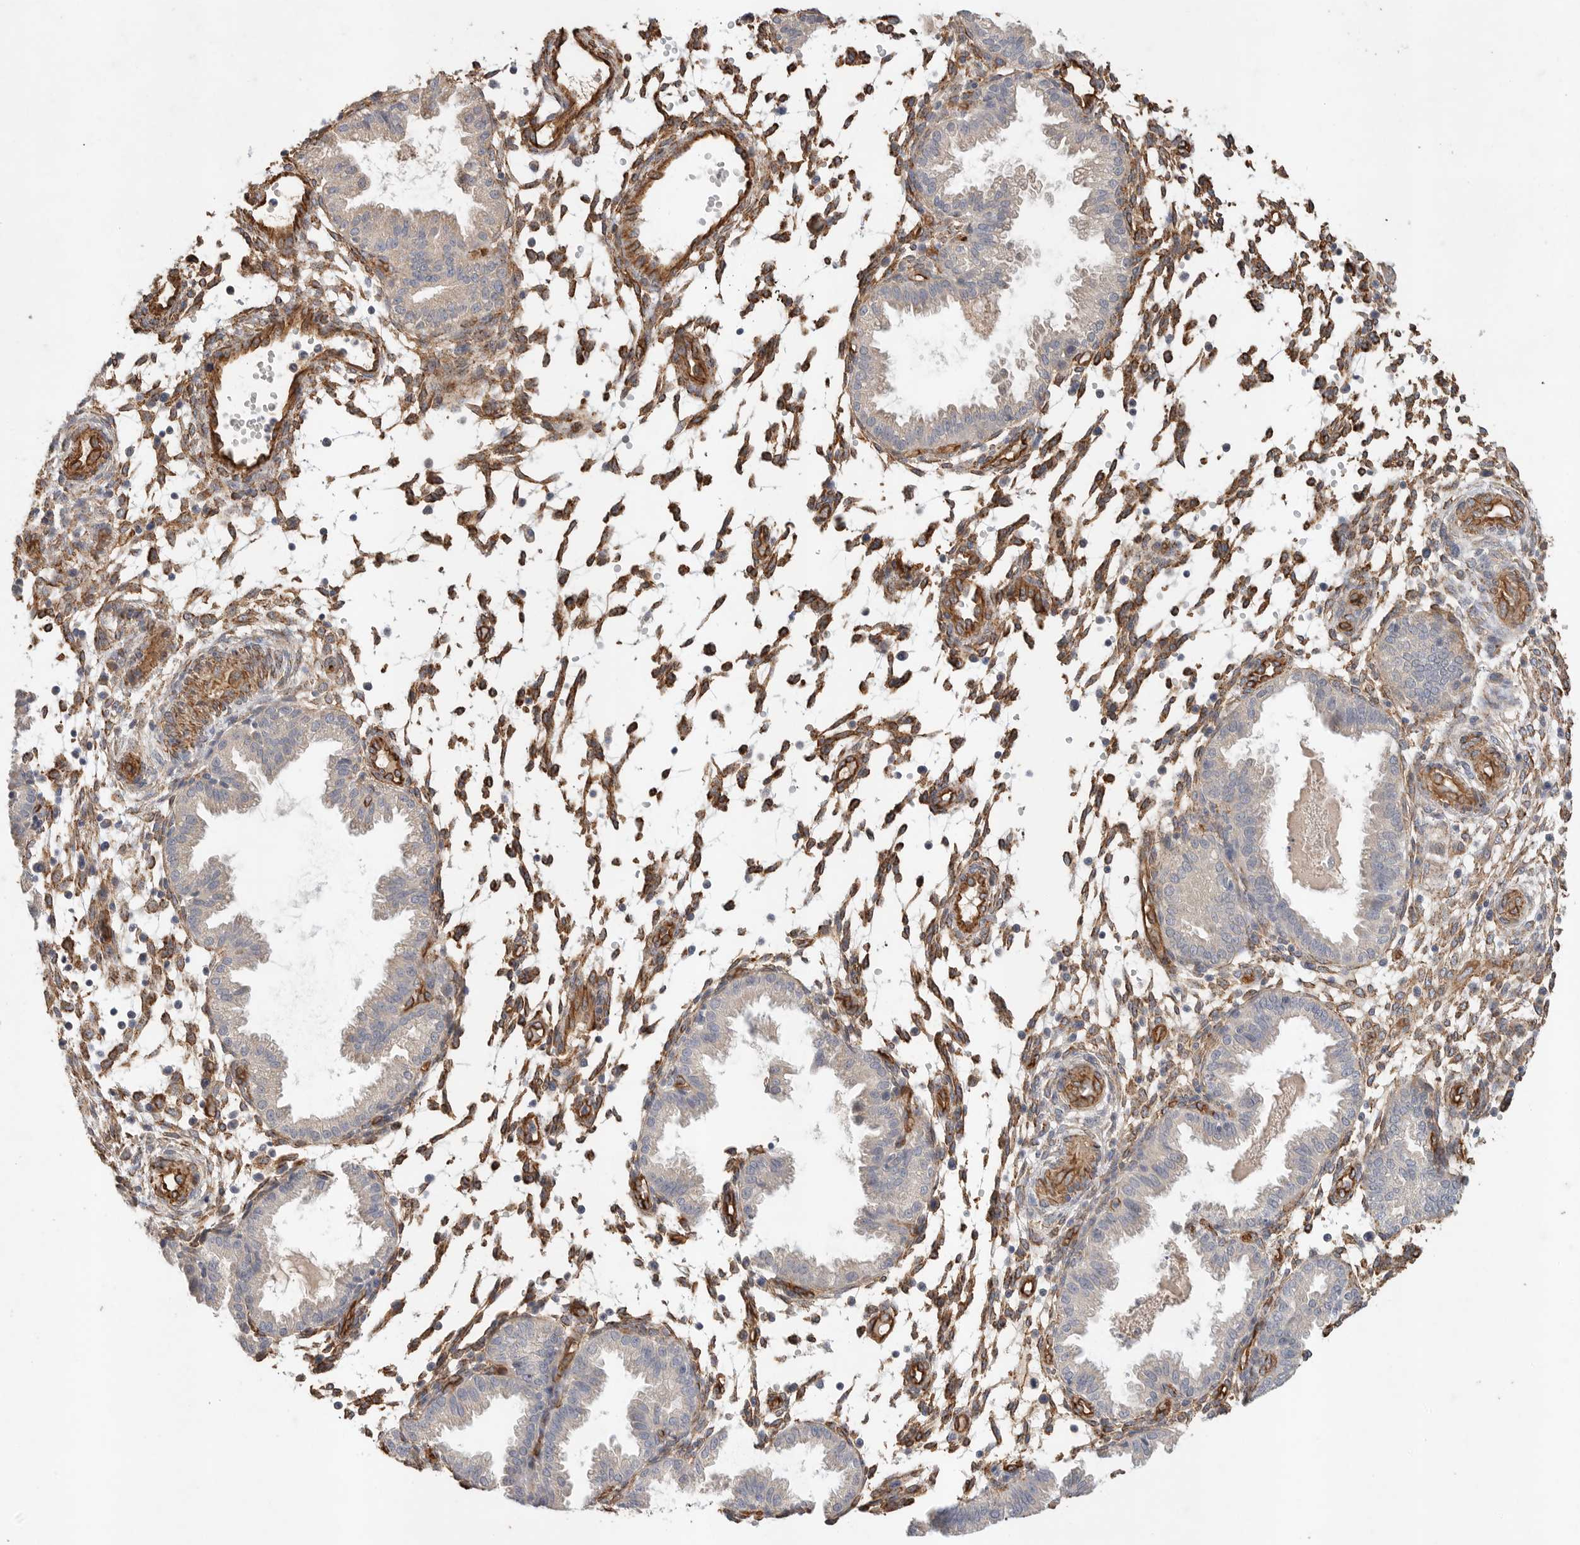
{"staining": {"intensity": "moderate", "quantity": "25%-75%", "location": "cytoplasmic/membranous"}, "tissue": "endometrium", "cell_type": "Cells in endometrial stroma", "image_type": "normal", "snomed": [{"axis": "morphology", "description": "Normal tissue, NOS"}, {"axis": "topography", "description": "Endometrium"}], "caption": "Benign endometrium demonstrates moderate cytoplasmic/membranous positivity in about 25%-75% of cells in endometrial stroma, visualized by immunohistochemistry. (DAB (3,3'-diaminobenzidine) IHC, brown staining for protein, blue staining for nuclei).", "gene": "JMJD4", "patient": {"sex": "female", "age": 33}}